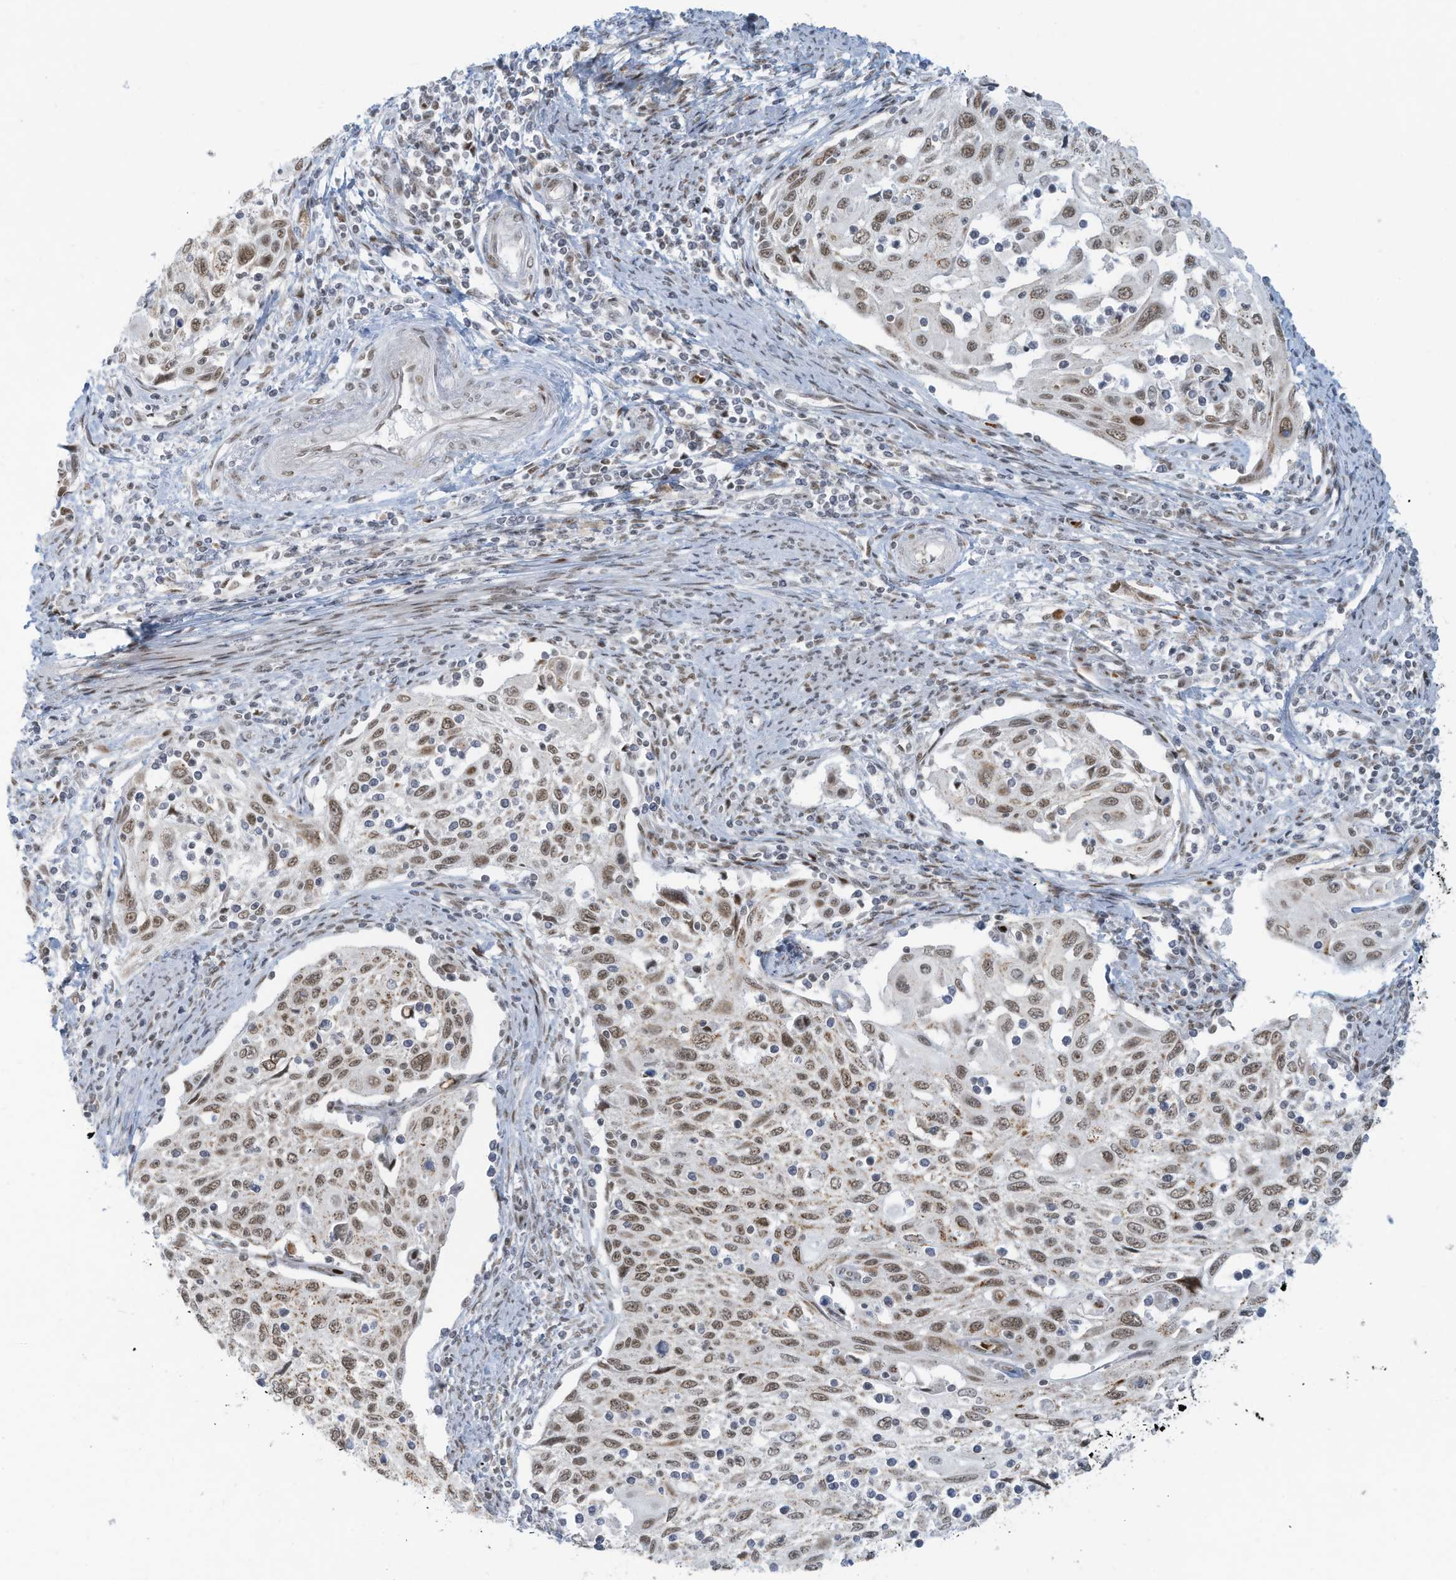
{"staining": {"intensity": "moderate", "quantity": ">75%", "location": "nuclear"}, "tissue": "cervical cancer", "cell_type": "Tumor cells", "image_type": "cancer", "snomed": [{"axis": "morphology", "description": "Squamous cell carcinoma, NOS"}, {"axis": "topography", "description": "Cervix"}], "caption": "Immunohistochemical staining of human squamous cell carcinoma (cervical) demonstrates medium levels of moderate nuclear positivity in about >75% of tumor cells. The staining was performed using DAB, with brown indicating positive protein expression. Nuclei are stained blue with hematoxylin.", "gene": "ECT2L", "patient": {"sex": "female", "age": 70}}